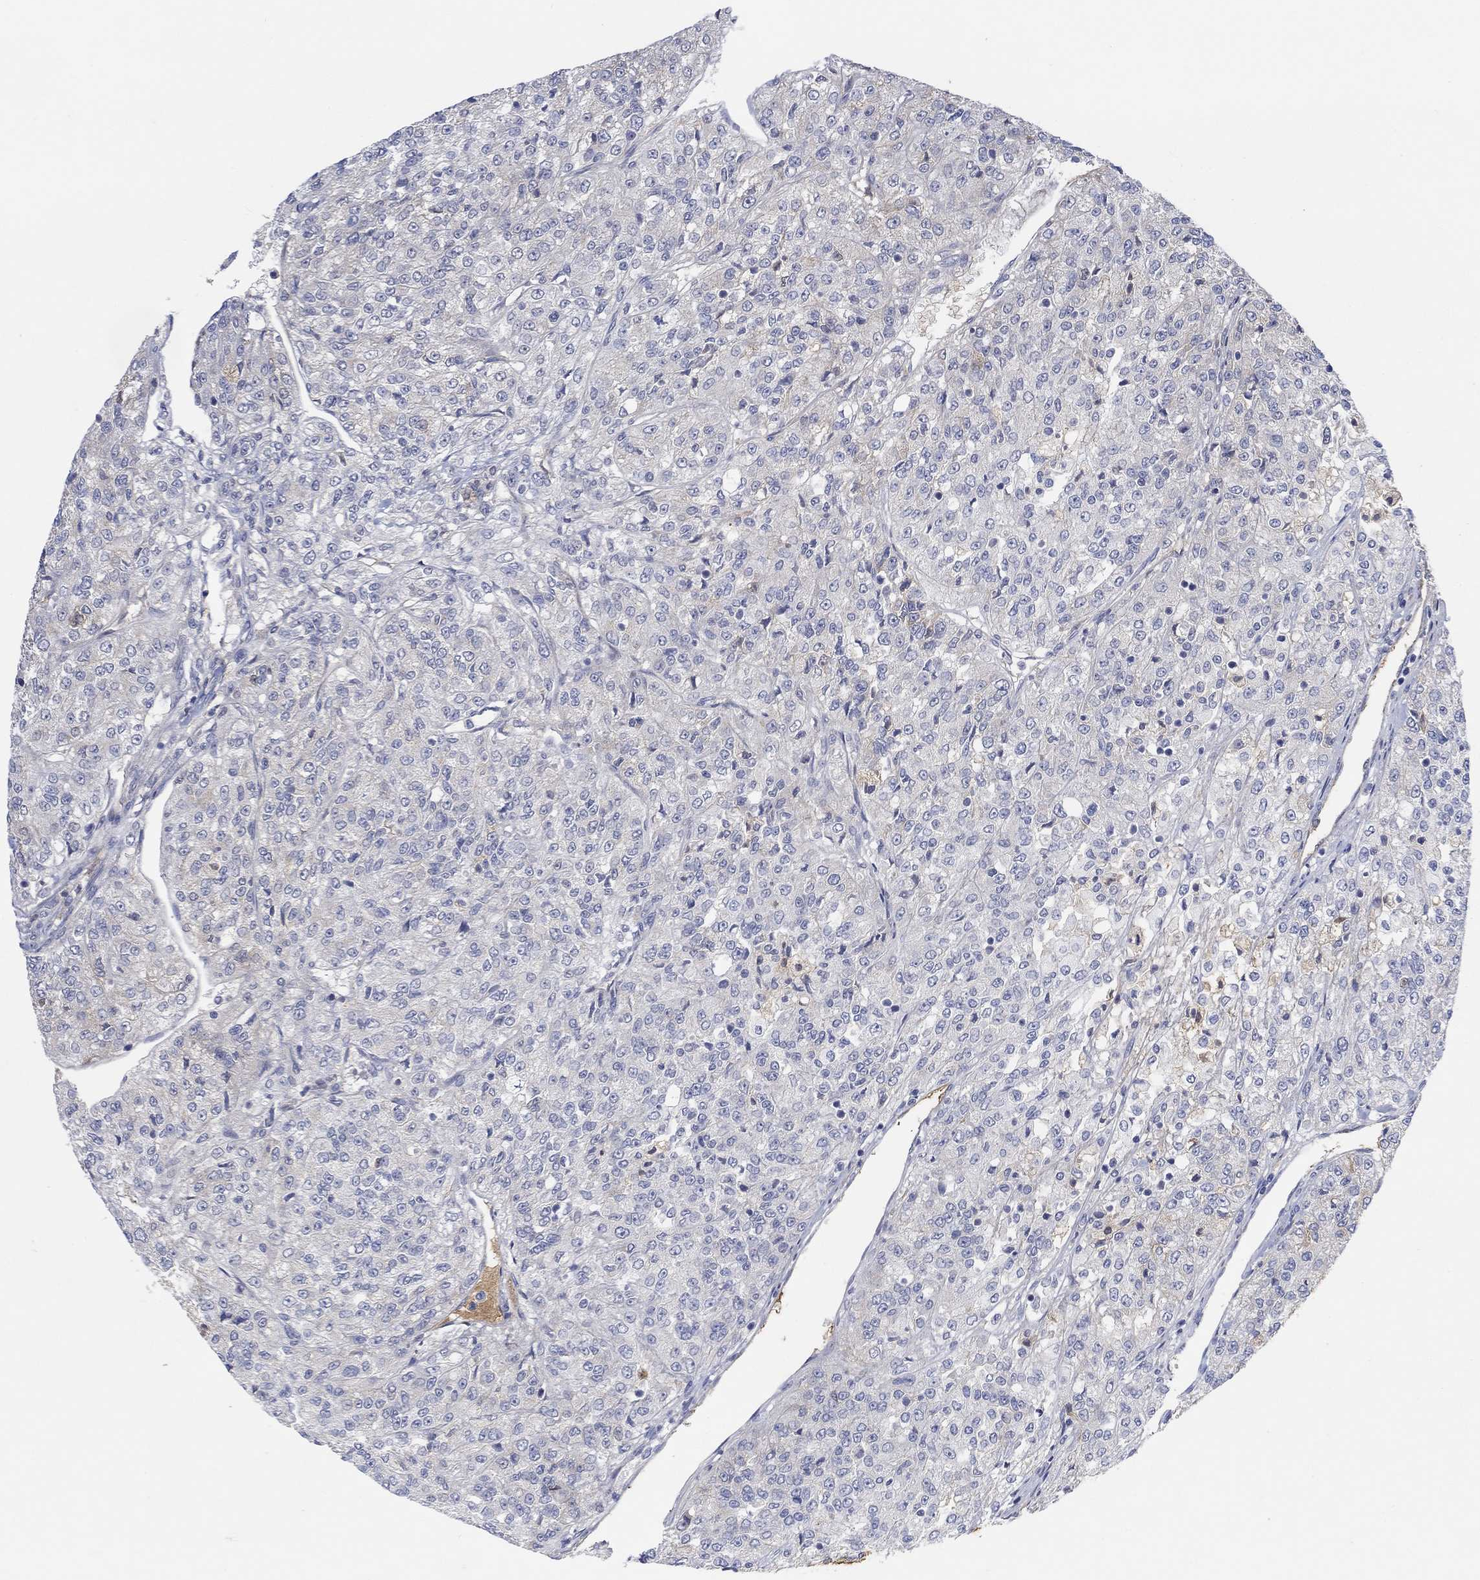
{"staining": {"intensity": "weak", "quantity": "<25%", "location": "cytoplasmic/membranous"}, "tissue": "renal cancer", "cell_type": "Tumor cells", "image_type": "cancer", "snomed": [{"axis": "morphology", "description": "Adenocarcinoma, NOS"}, {"axis": "topography", "description": "Kidney"}], "caption": "High power microscopy histopathology image of an IHC histopathology image of adenocarcinoma (renal), revealing no significant expression in tumor cells. (Stains: DAB (3,3'-diaminobenzidine) immunohistochemistry with hematoxylin counter stain, Microscopy: brightfield microscopy at high magnification).", "gene": "MSTN", "patient": {"sex": "female", "age": 63}}